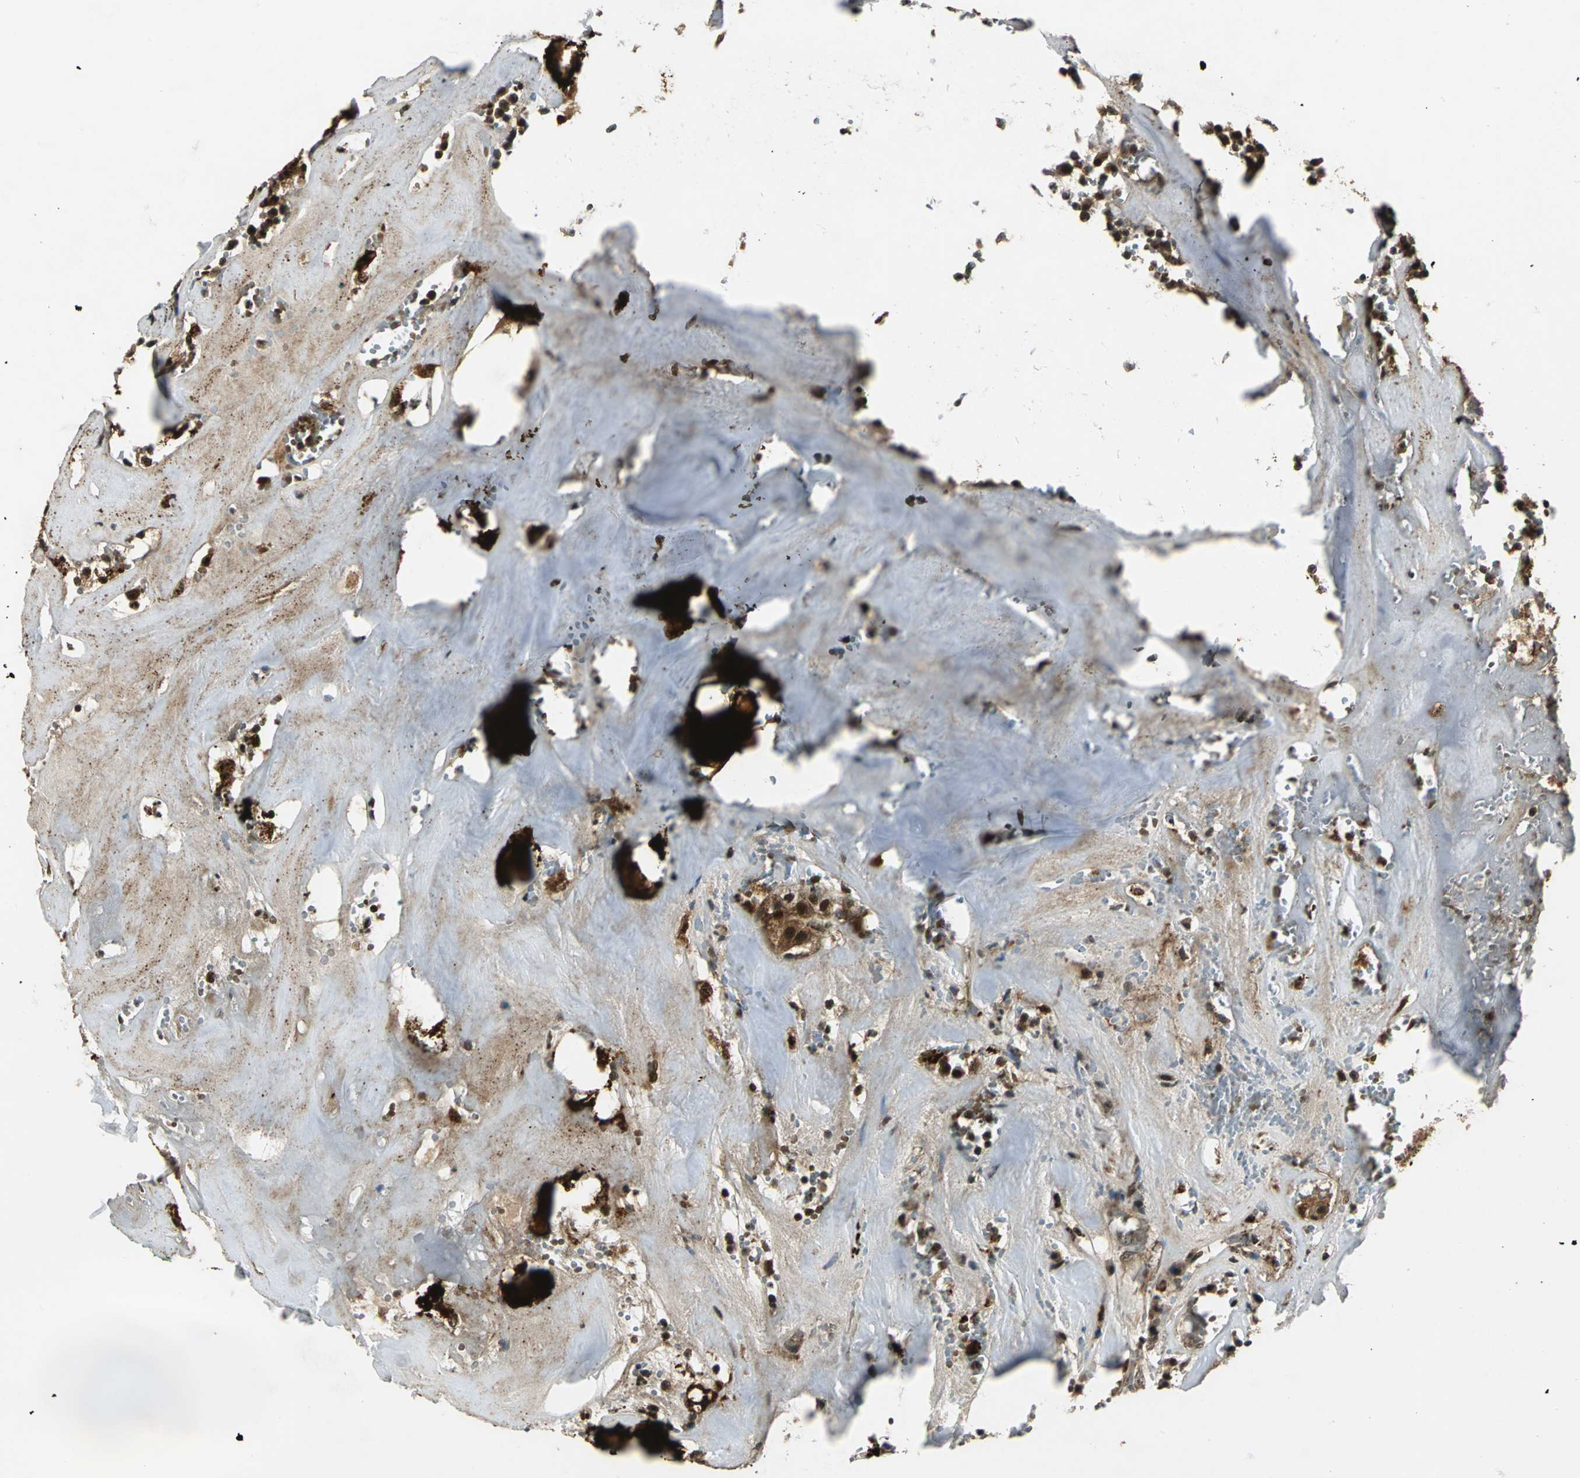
{"staining": {"intensity": "strong", "quantity": ">75%", "location": "cytoplasmic/membranous,nuclear"}, "tissue": "head and neck cancer", "cell_type": "Tumor cells", "image_type": "cancer", "snomed": [{"axis": "morphology", "description": "Adenocarcinoma, NOS"}, {"axis": "topography", "description": "Salivary gland"}, {"axis": "topography", "description": "Head-Neck"}], "caption": "Protein expression analysis of human head and neck adenocarcinoma reveals strong cytoplasmic/membranous and nuclear expression in approximately >75% of tumor cells.", "gene": "PPP1R13L", "patient": {"sex": "female", "age": 65}}